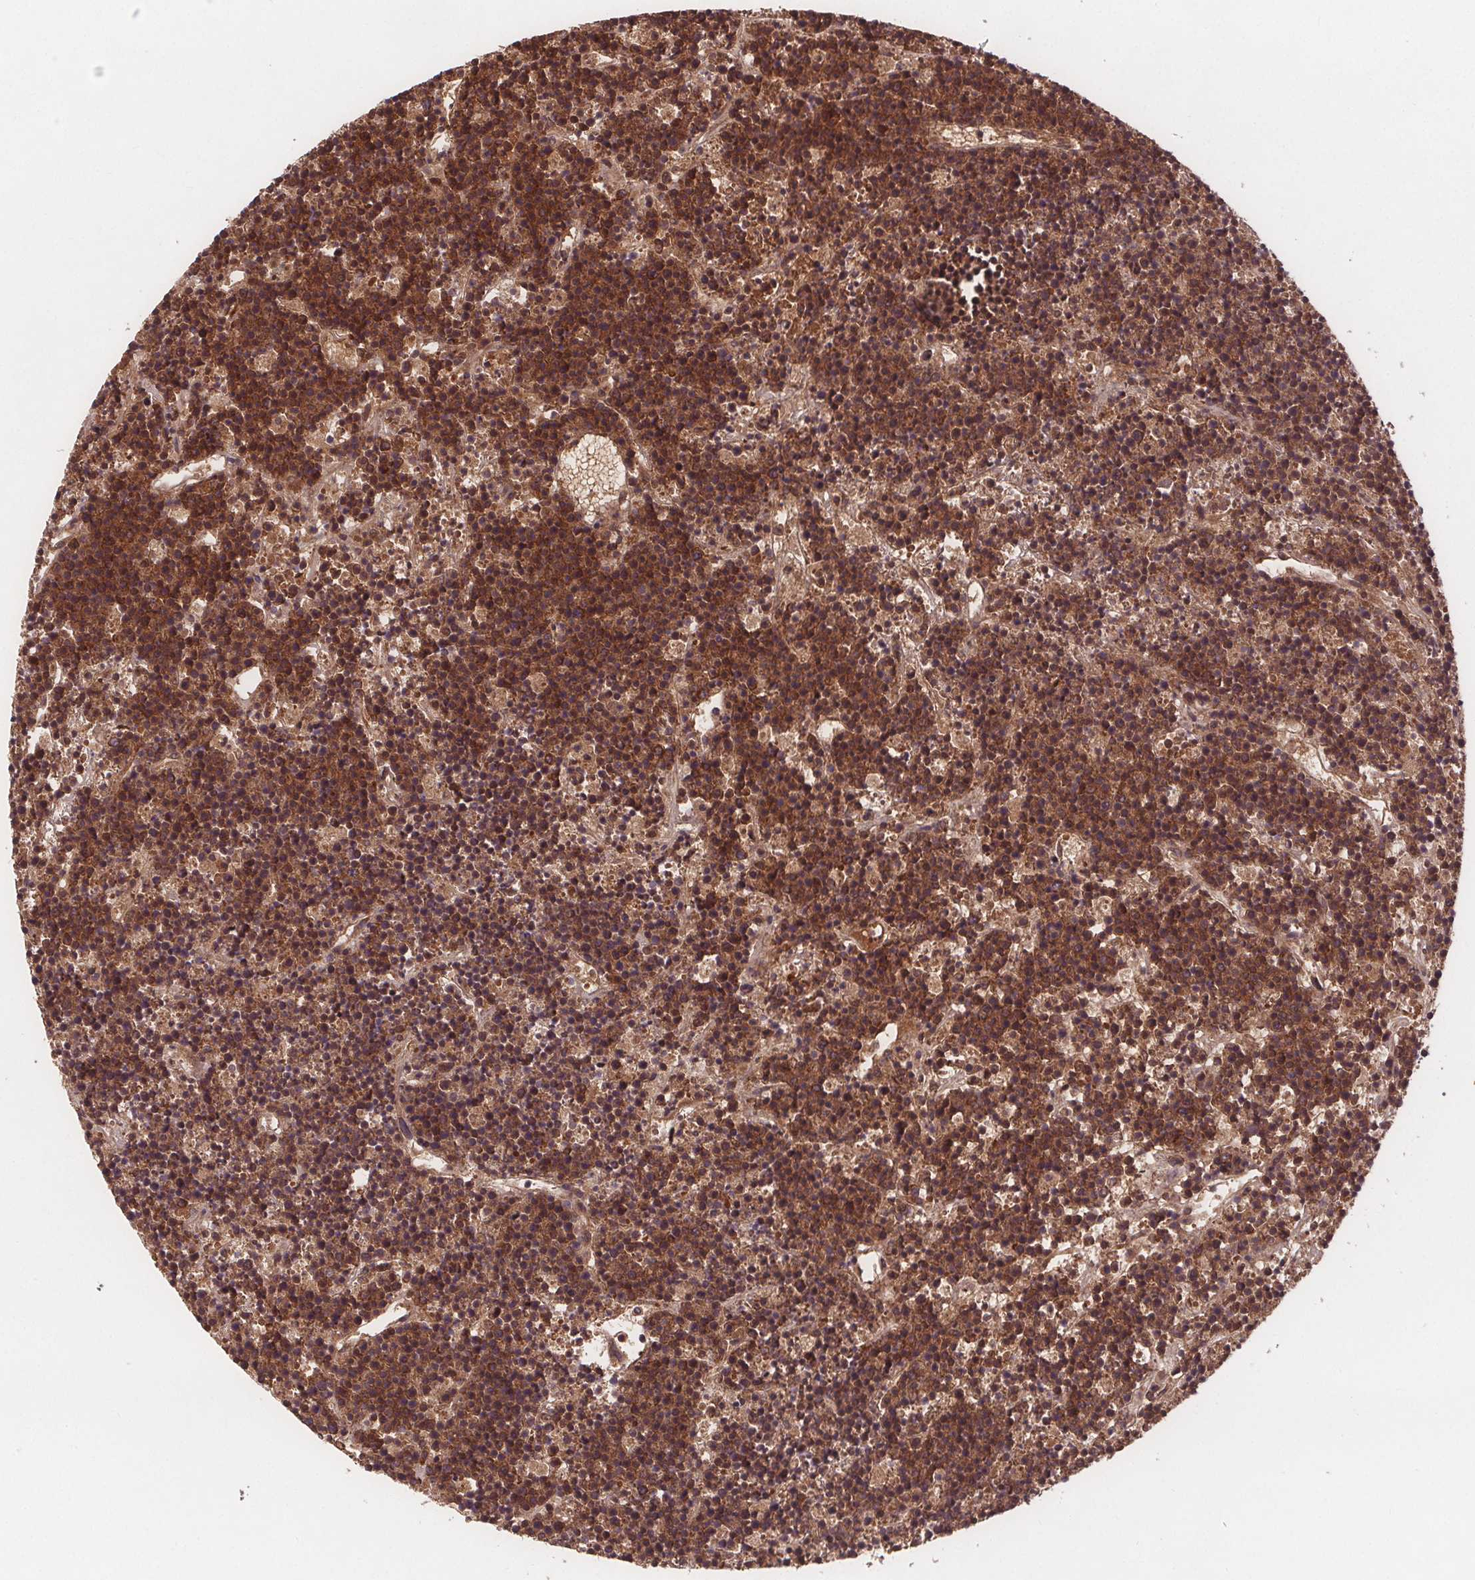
{"staining": {"intensity": "moderate", "quantity": ">75%", "location": "cytoplasmic/membranous"}, "tissue": "lymphoma", "cell_type": "Tumor cells", "image_type": "cancer", "snomed": [{"axis": "morphology", "description": "Malignant lymphoma, non-Hodgkin's type, High grade"}, {"axis": "topography", "description": "Ovary"}], "caption": "Tumor cells display moderate cytoplasmic/membranous expression in approximately >75% of cells in lymphoma. (DAB = brown stain, brightfield microscopy at high magnification).", "gene": "EIF3D", "patient": {"sex": "female", "age": 56}}